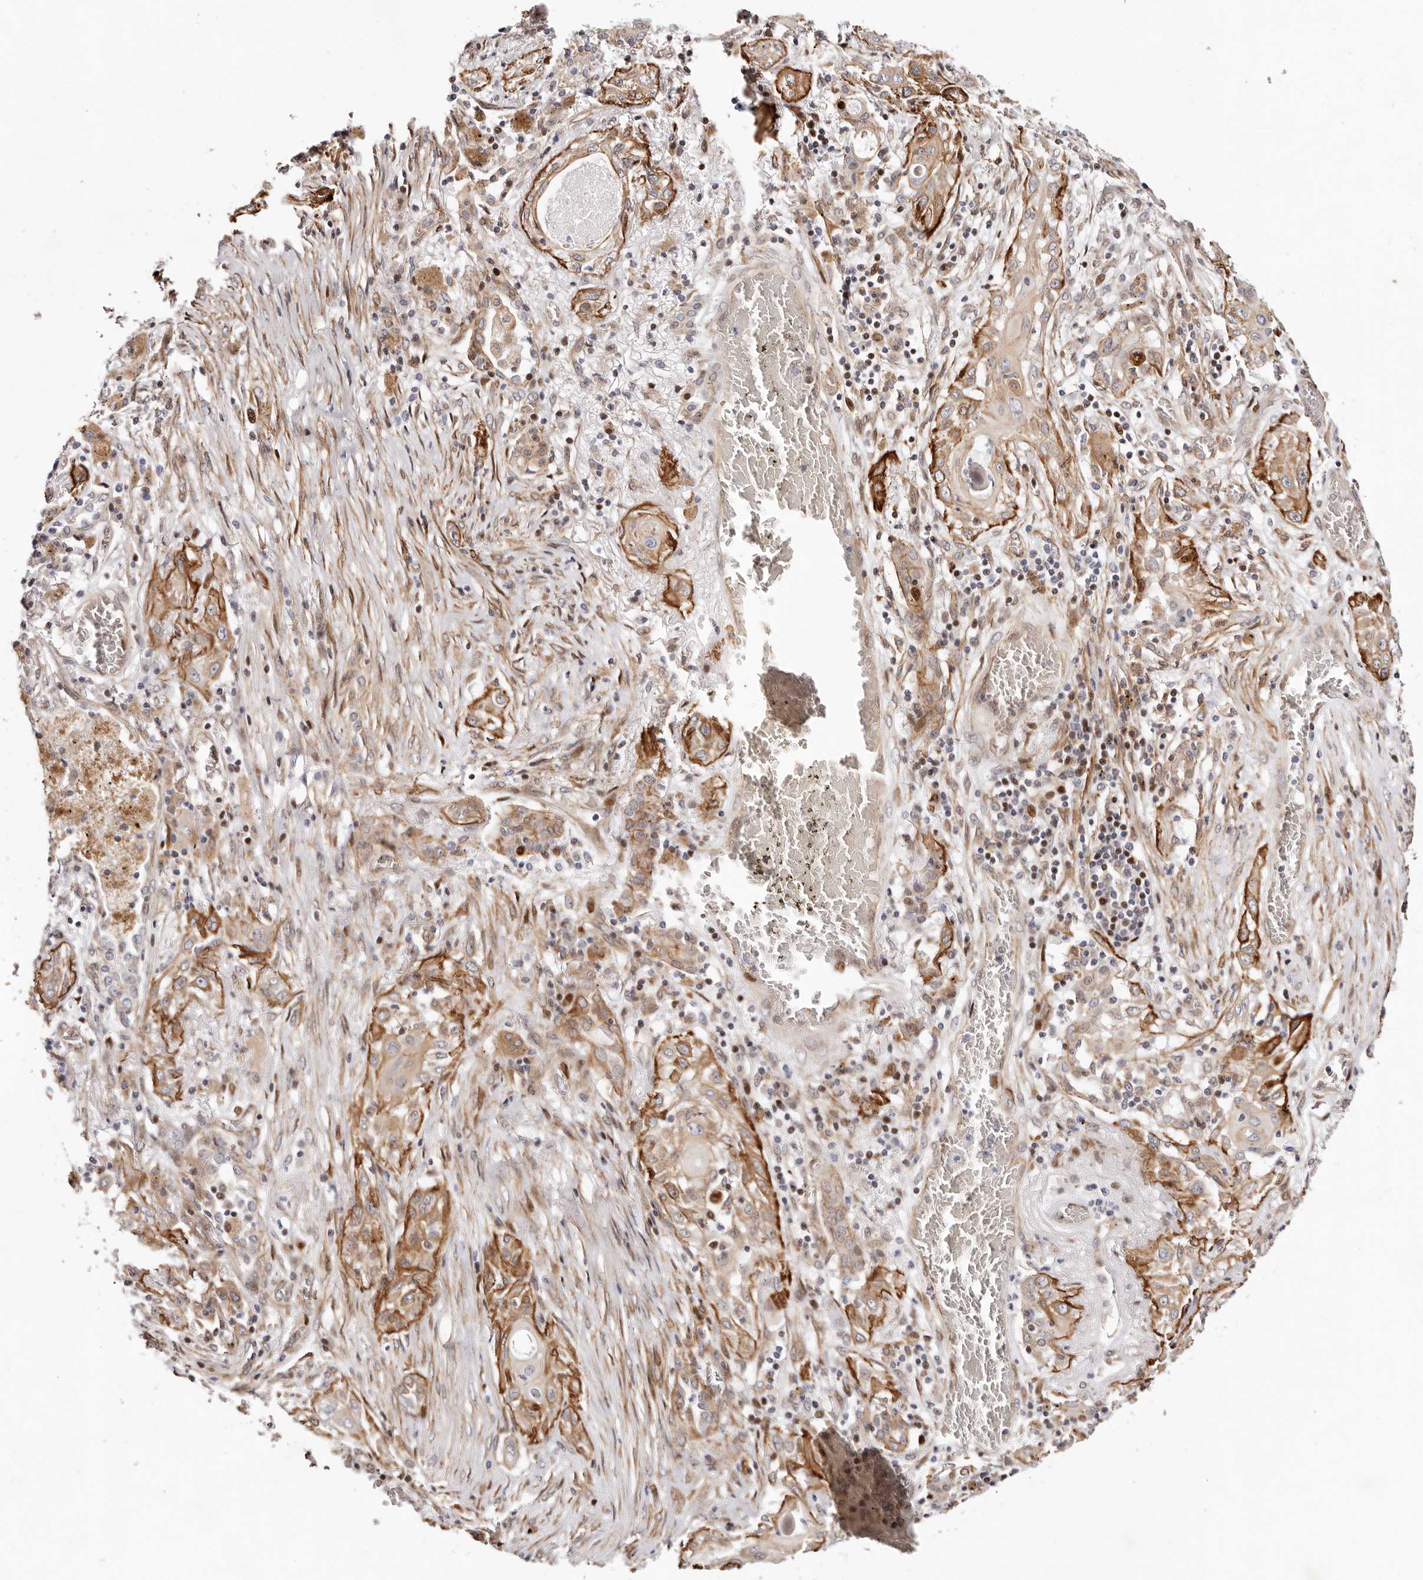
{"staining": {"intensity": "moderate", "quantity": ">75%", "location": "cytoplasmic/membranous"}, "tissue": "lung cancer", "cell_type": "Tumor cells", "image_type": "cancer", "snomed": [{"axis": "morphology", "description": "Squamous cell carcinoma, NOS"}, {"axis": "topography", "description": "Lung"}], "caption": "DAB (3,3'-diaminobenzidine) immunohistochemical staining of lung squamous cell carcinoma shows moderate cytoplasmic/membranous protein staining in about >75% of tumor cells. The protein of interest is shown in brown color, while the nuclei are stained blue.", "gene": "EPHX3", "patient": {"sex": "female", "age": 47}}